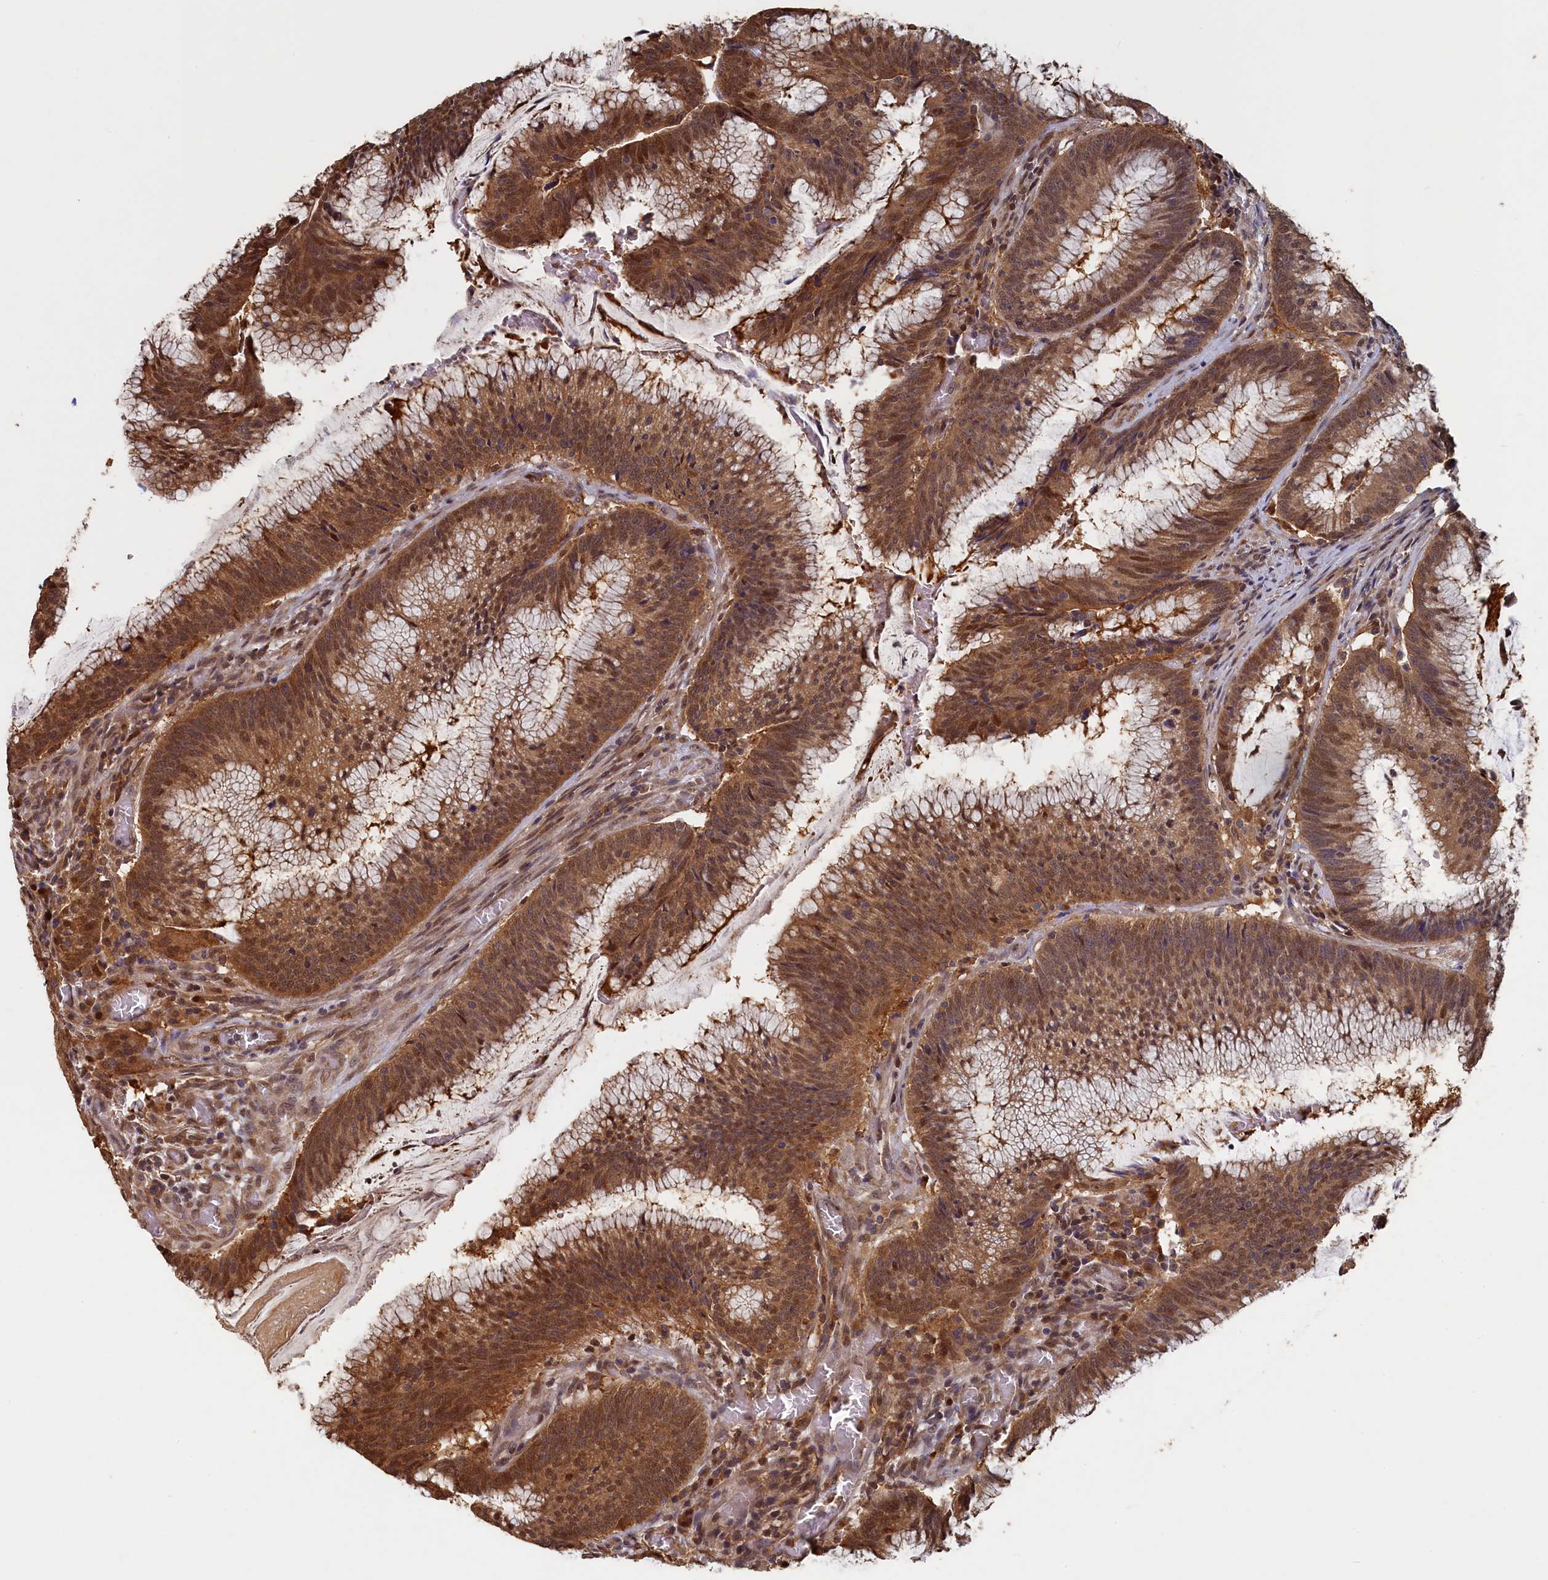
{"staining": {"intensity": "strong", "quantity": ">75%", "location": "cytoplasmic/membranous,nuclear"}, "tissue": "colorectal cancer", "cell_type": "Tumor cells", "image_type": "cancer", "snomed": [{"axis": "morphology", "description": "Adenocarcinoma, NOS"}, {"axis": "topography", "description": "Rectum"}], "caption": "This photomicrograph displays immunohistochemistry staining of human colorectal cancer, with high strong cytoplasmic/membranous and nuclear expression in about >75% of tumor cells.", "gene": "UCHL3", "patient": {"sex": "female", "age": 77}}